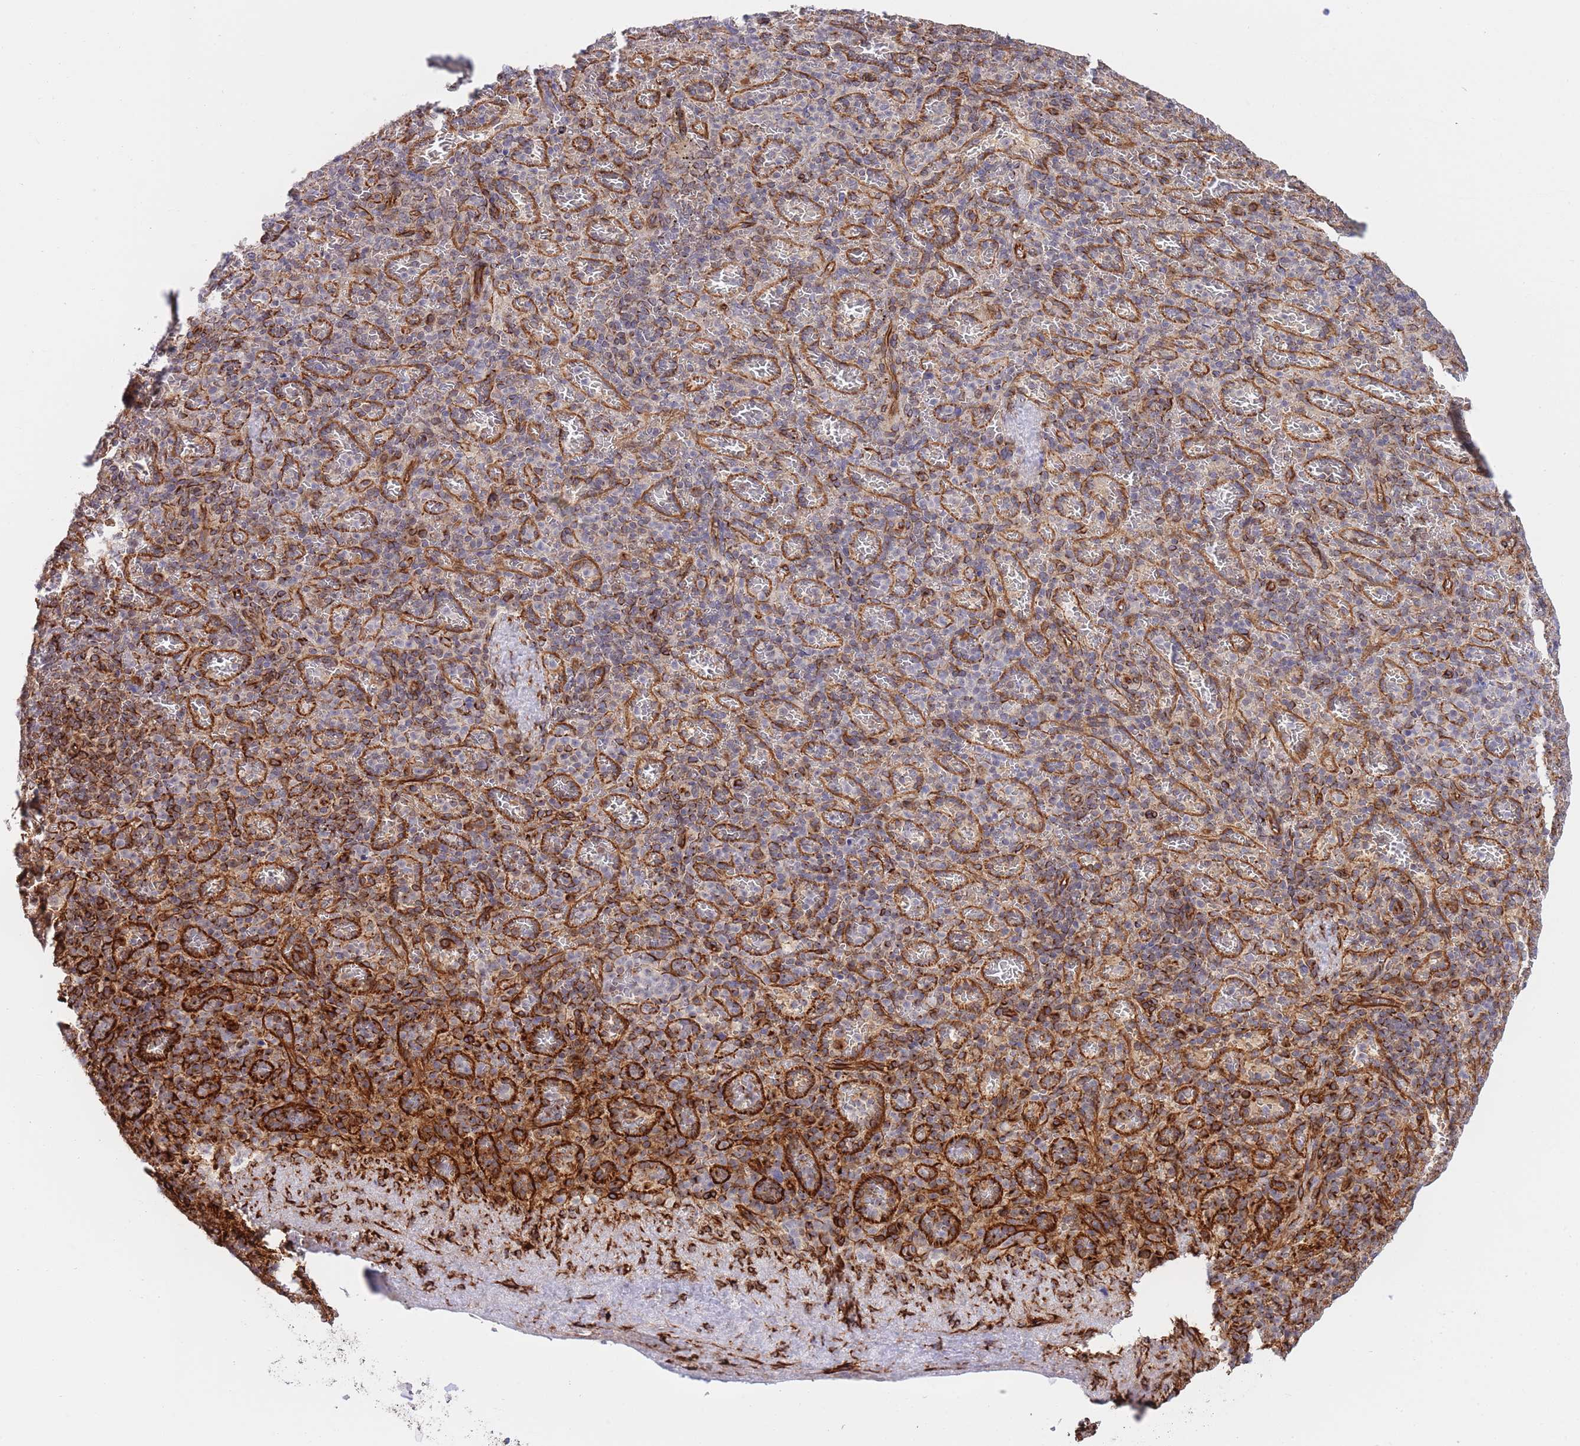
{"staining": {"intensity": "negative", "quantity": "none", "location": "none"}, "tissue": "spleen", "cell_type": "Cells in red pulp", "image_type": "normal", "snomed": [{"axis": "morphology", "description": "Normal tissue, NOS"}, {"axis": "topography", "description": "Spleen"}], "caption": "Immunohistochemical staining of benign human spleen demonstrates no significant expression in cells in red pulp. (Brightfield microscopy of DAB (3,3'-diaminobenzidine) immunohistochemistry (IHC) at high magnification).", "gene": "EXOSC8", "patient": {"sex": "female", "age": 74}}